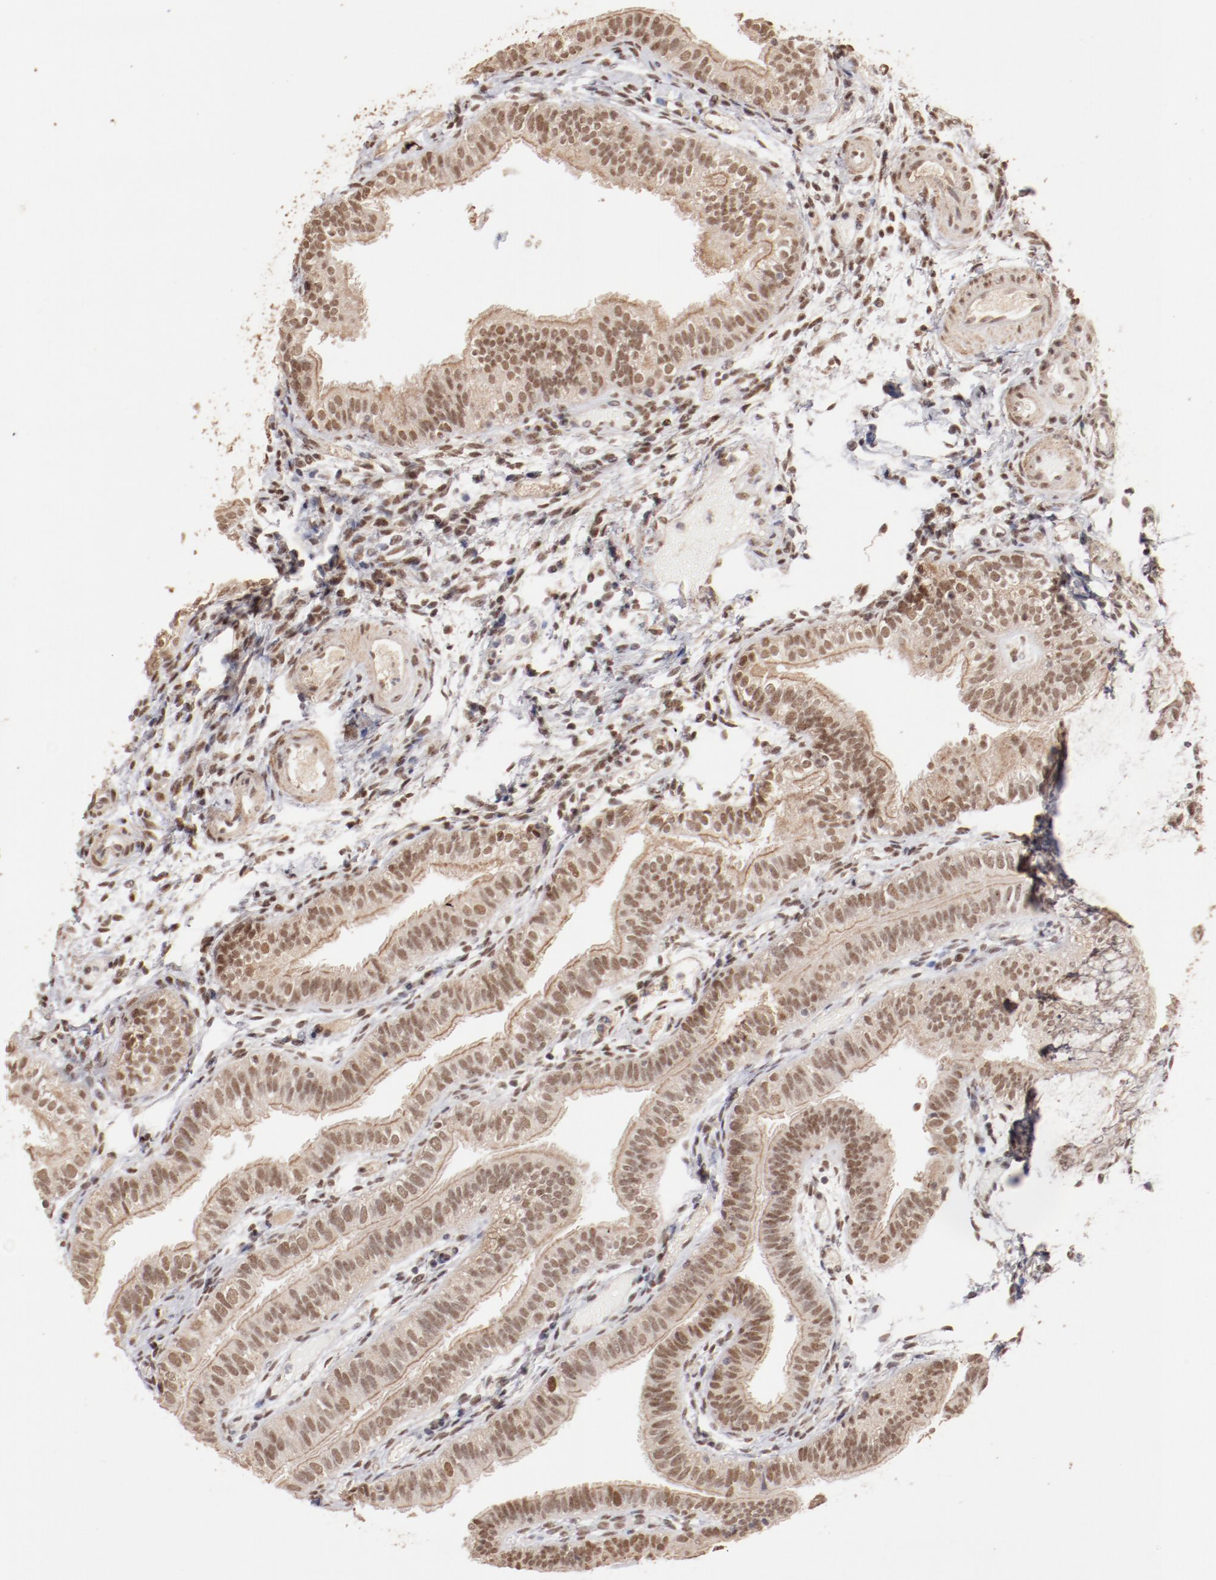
{"staining": {"intensity": "moderate", "quantity": ">75%", "location": "cytoplasmic/membranous,nuclear"}, "tissue": "fallopian tube", "cell_type": "Glandular cells", "image_type": "normal", "snomed": [{"axis": "morphology", "description": "Normal tissue, NOS"}, {"axis": "morphology", "description": "Dermoid, NOS"}, {"axis": "topography", "description": "Fallopian tube"}], "caption": "High-power microscopy captured an IHC histopathology image of unremarkable fallopian tube, revealing moderate cytoplasmic/membranous,nuclear staining in approximately >75% of glandular cells.", "gene": "CLOCK", "patient": {"sex": "female", "age": 33}}